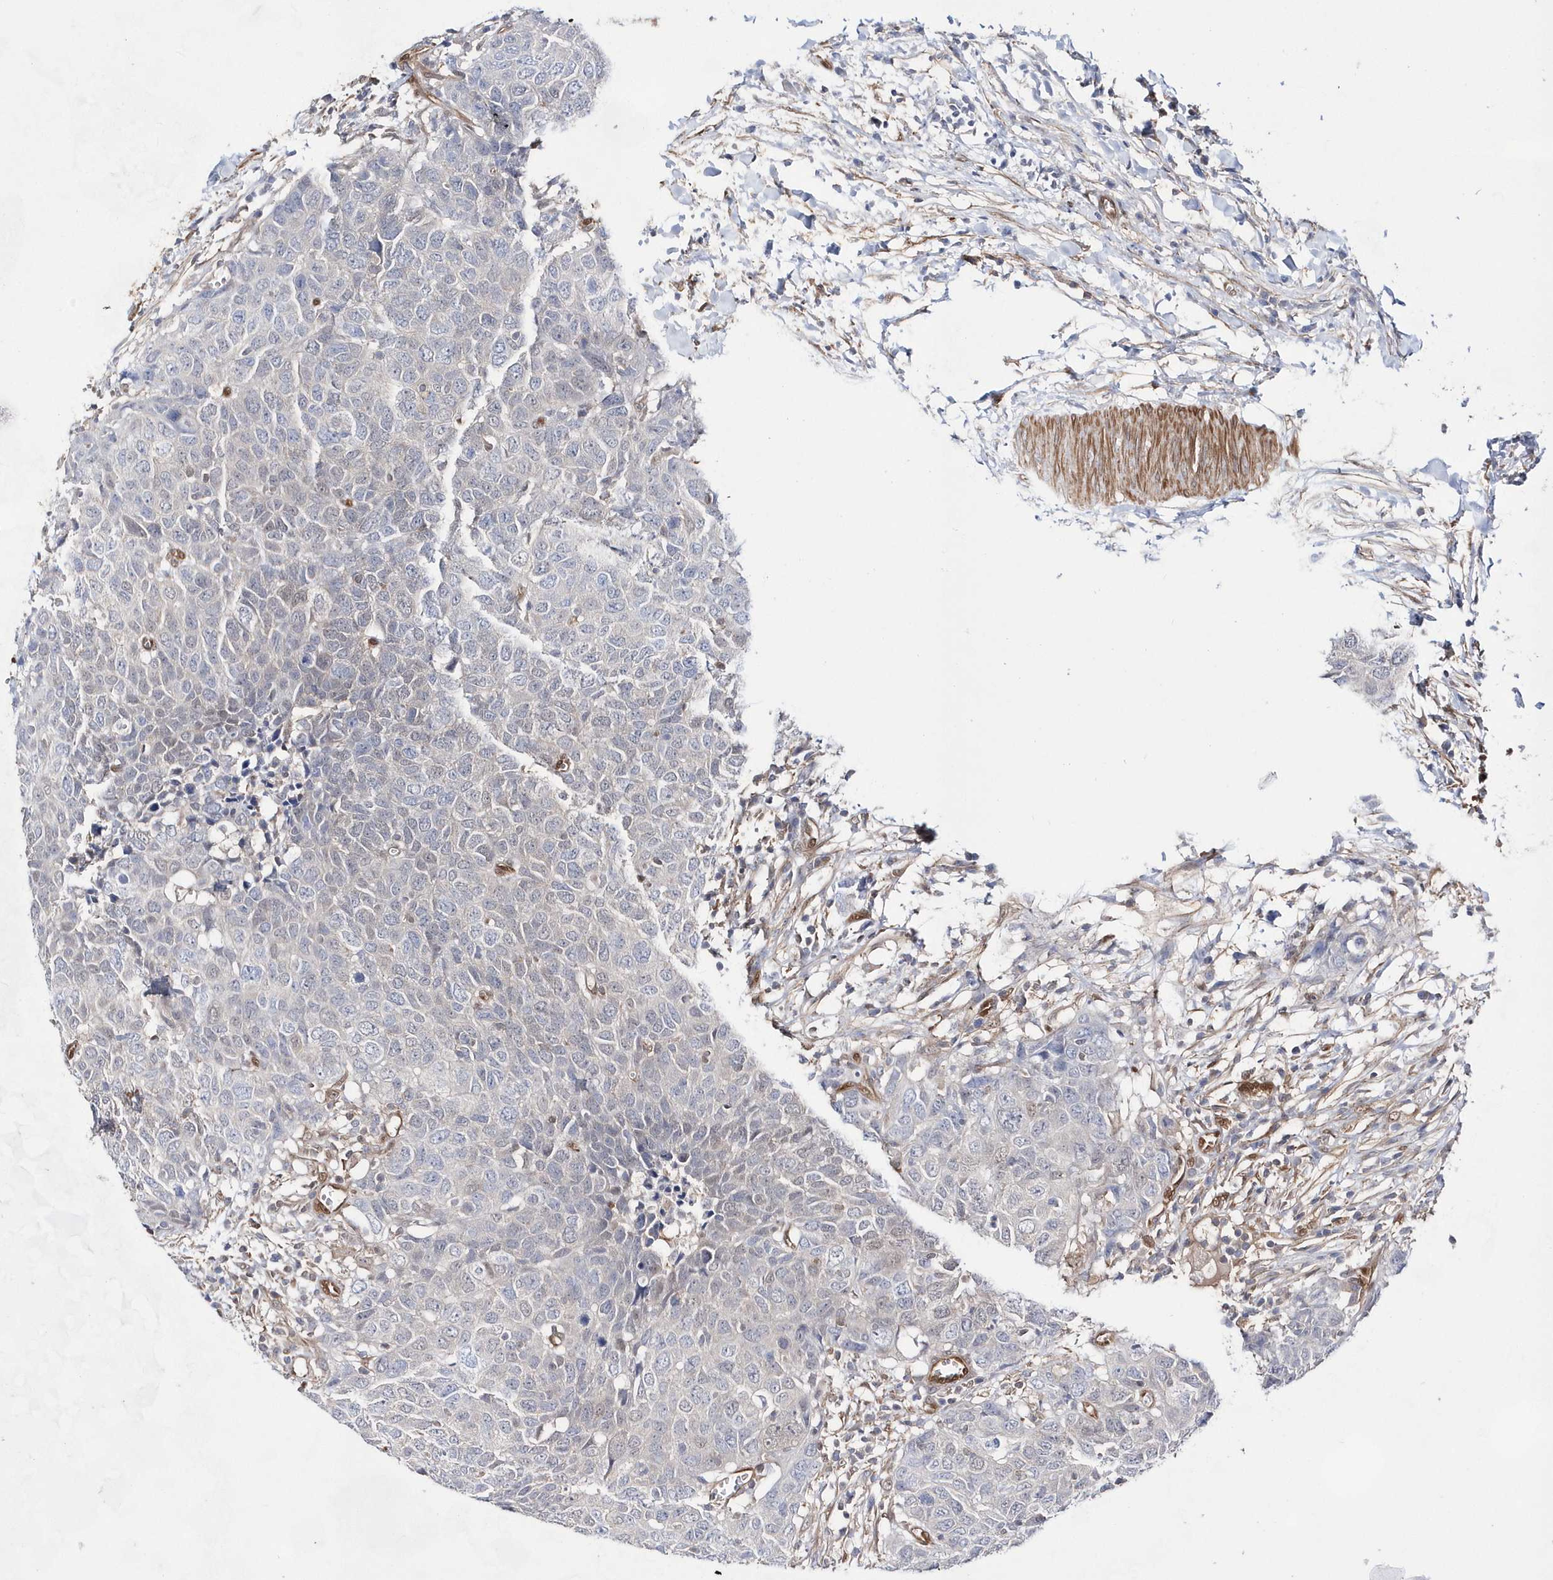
{"staining": {"intensity": "negative", "quantity": "none", "location": "none"}, "tissue": "head and neck cancer", "cell_type": "Tumor cells", "image_type": "cancer", "snomed": [{"axis": "morphology", "description": "Squamous cell carcinoma, NOS"}, {"axis": "topography", "description": "Head-Neck"}], "caption": "This is an IHC micrograph of human head and neck squamous cell carcinoma. There is no positivity in tumor cells.", "gene": "BDH2", "patient": {"sex": "male", "age": 66}}